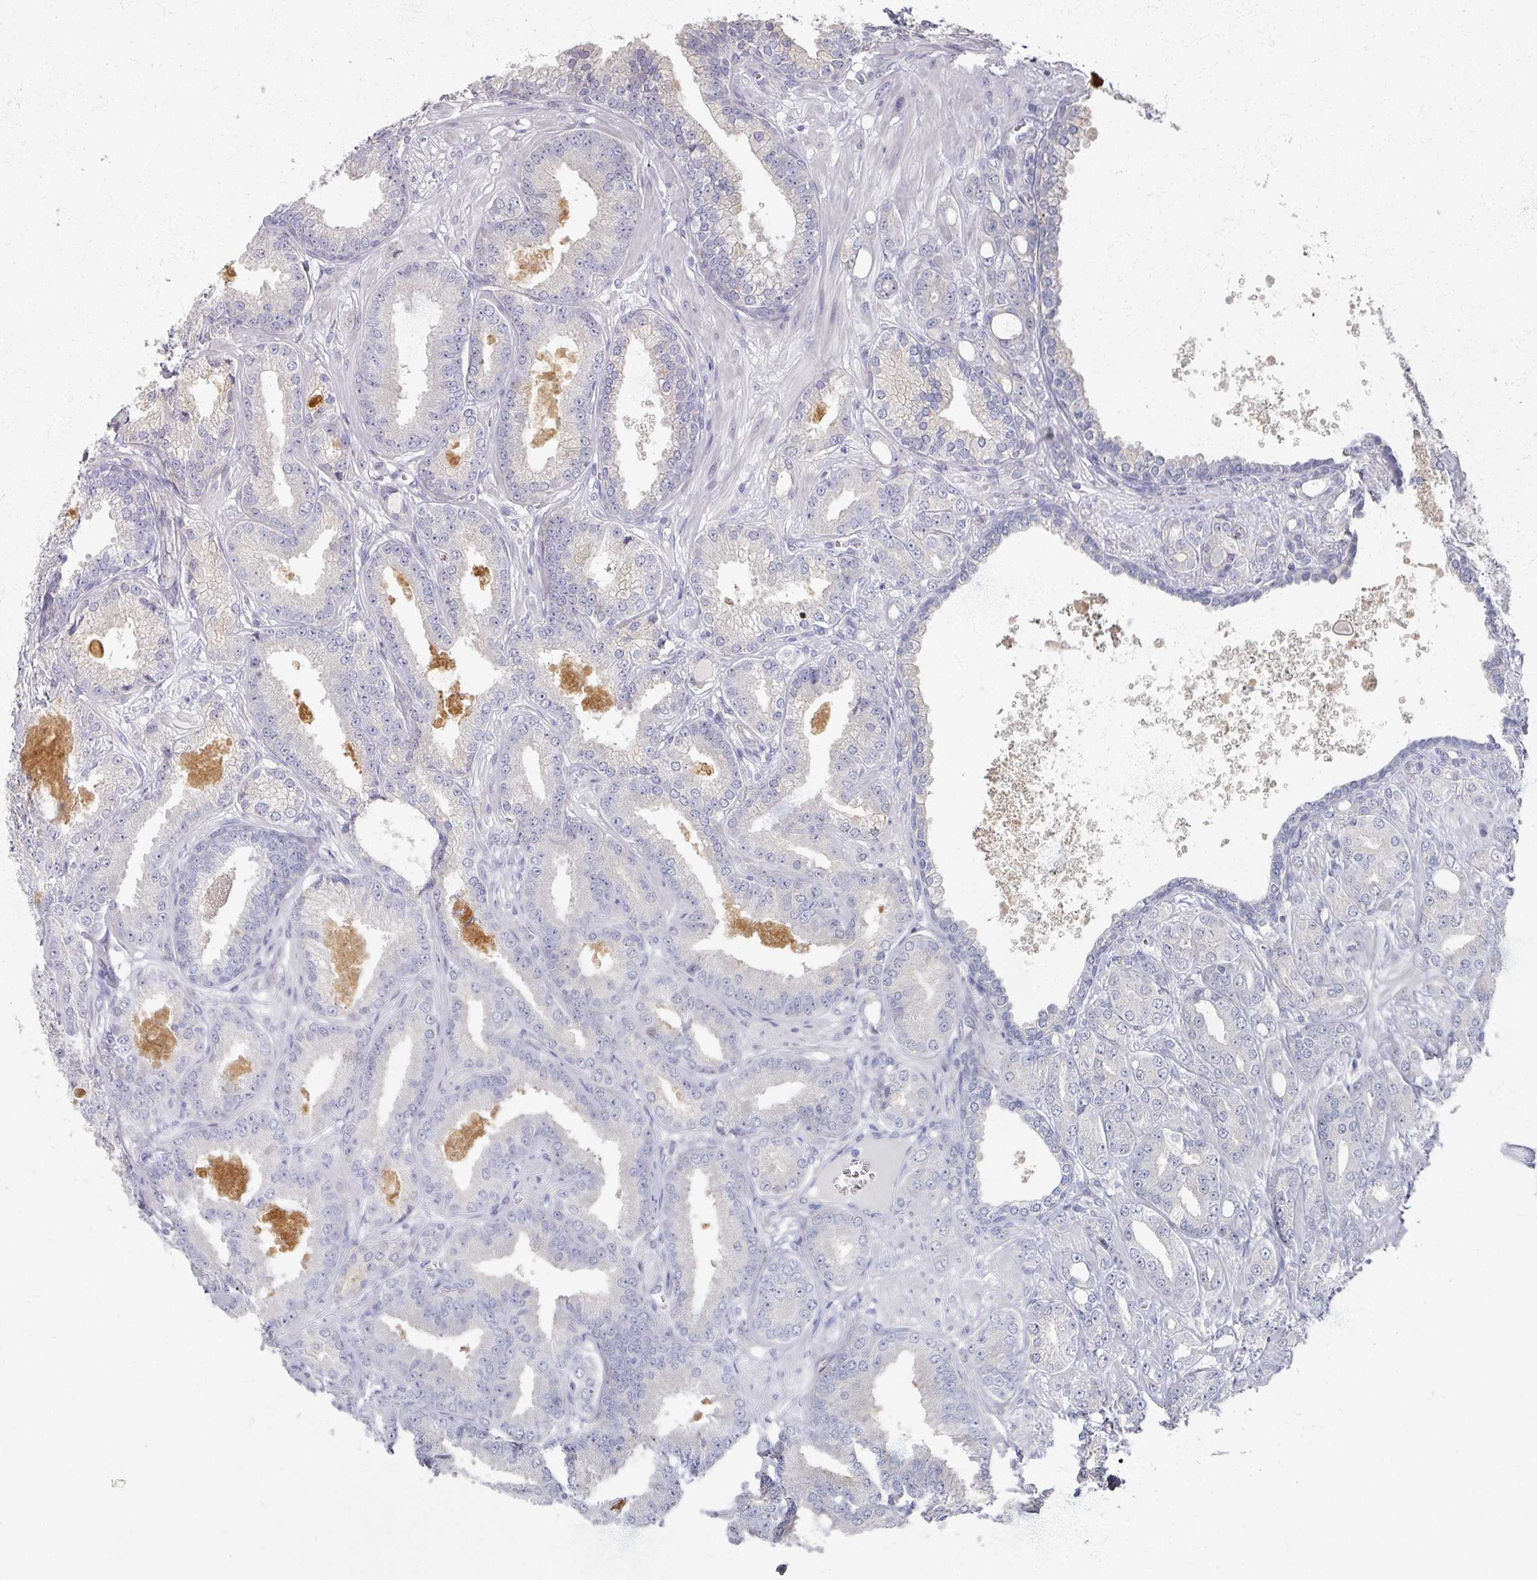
{"staining": {"intensity": "negative", "quantity": "none", "location": "none"}, "tissue": "prostate cancer", "cell_type": "Tumor cells", "image_type": "cancer", "snomed": [{"axis": "morphology", "description": "Adenocarcinoma, High grade"}, {"axis": "topography", "description": "Prostate"}], "caption": "This is an IHC image of prostate cancer. There is no staining in tumor cells.", "gene": "TTYH3", "patient": {"sex": "male", "age": 71}}